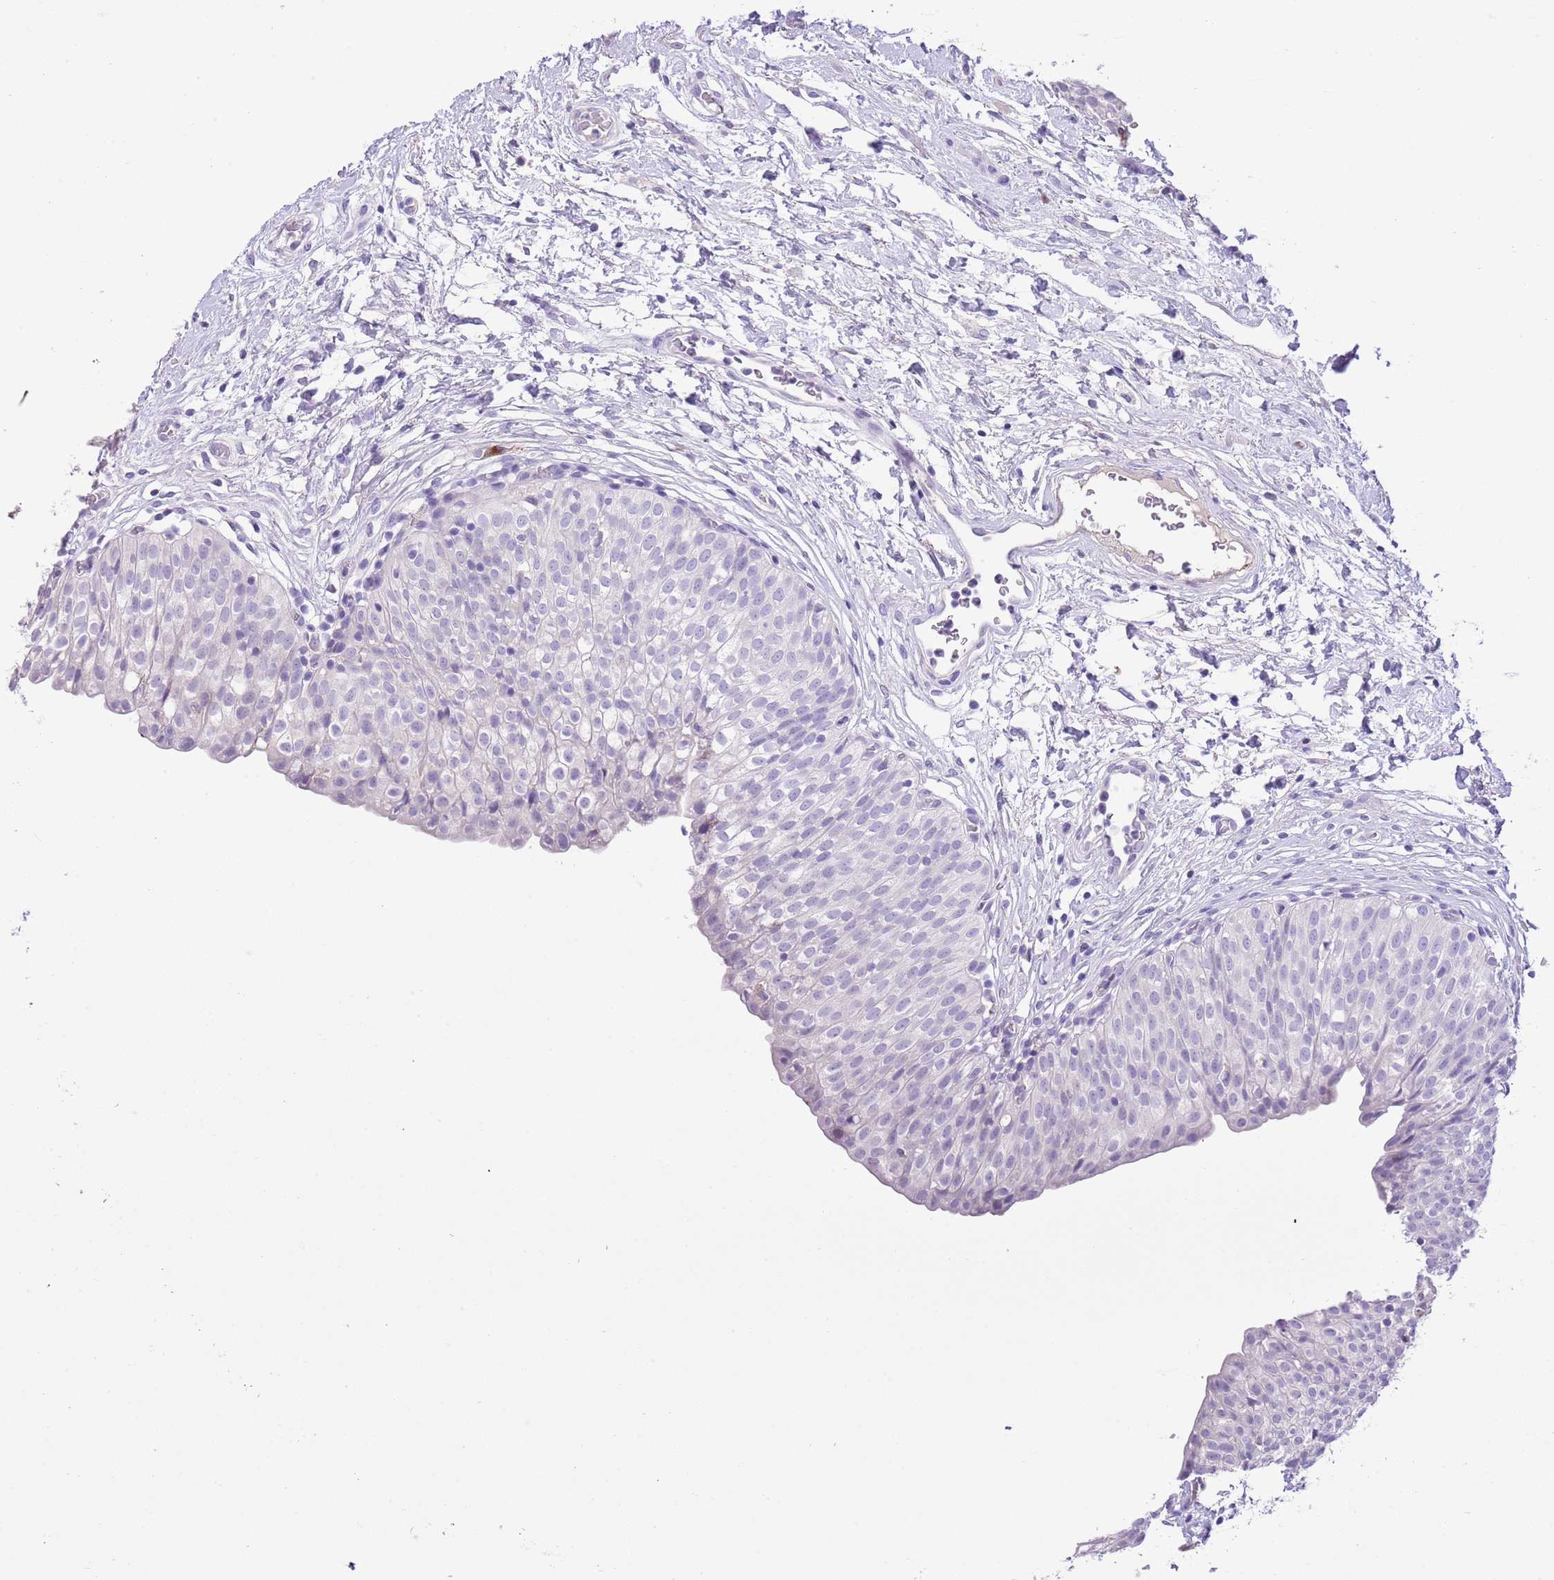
{"staining": {"intensity": "negative", "quantity": "none", "location": "none"}, "tissue": "urinary bladder", "cell_type": "Urothelial cells", "image_type": "normal", "snomed": [{"axis": "morphology", "description": "Normal tissue, NOS"}, {"axis": "topography", "description": "Urinary bladder"}], "caption": "IHC micrograph of normal urinary bladder: human urinary bladder stained with DAB displays no significant protein staining in urothelial cells. (DAB immunohistochemistry (IHC), high magnification).", "gene": "CLEC2A", "patient": {"sex": "male", "age": 55}}